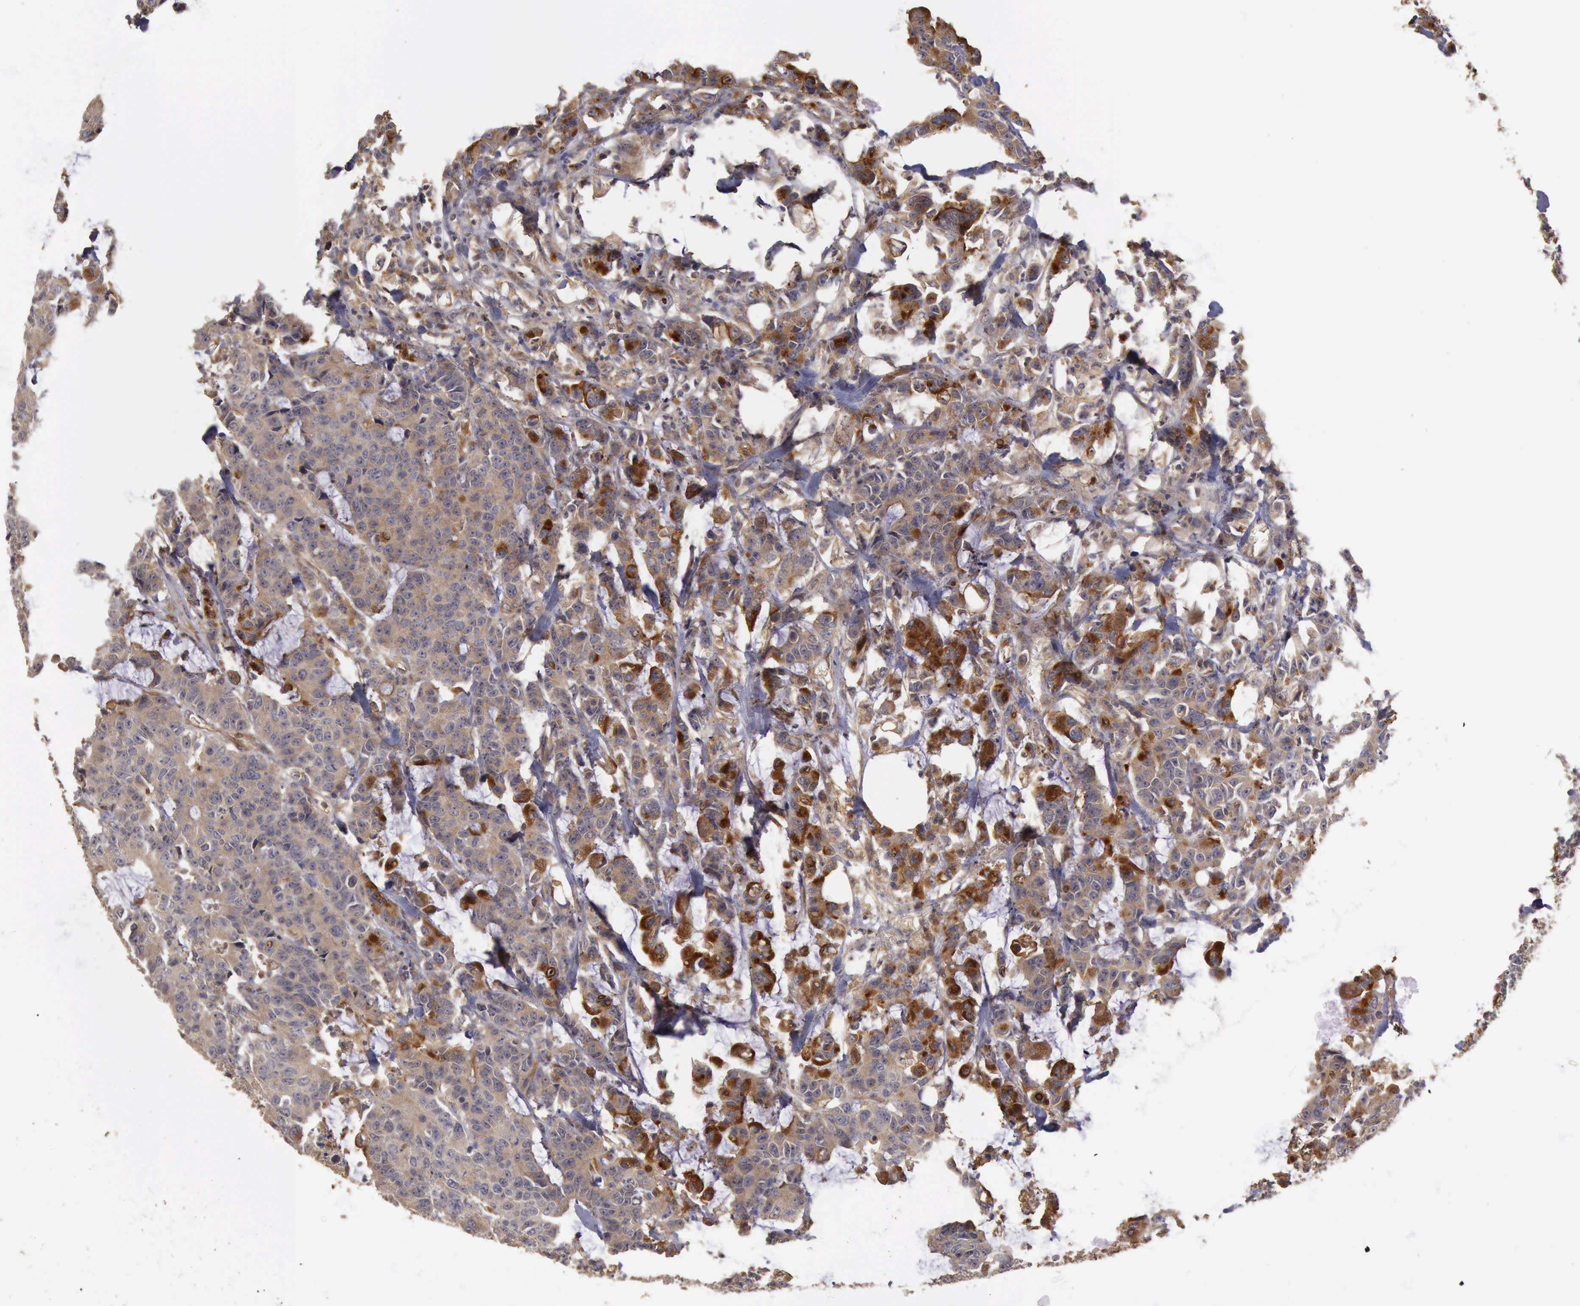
{"staining": {"intensity": "moderate", "quantity": "25%-75%", "location": "cytoplasmic/membranous"}, "tissue": "colorectal cancer", "cell_type": "Tumor cells", "image_type": "cancer", "snomed": [{"axis": "morphology", "description": "Adenocarcinoma, NOS"}, {"axis": "topography", "description": "Colon"}], "caption": "Tumor cells show medium levels of moderate cytoplasmic/membranous staining in approximately 25%-75% of cells in human colorectal adenocarcinoma.", "gene": "BMX", "patient": {"sex": "female", "age": 86}}